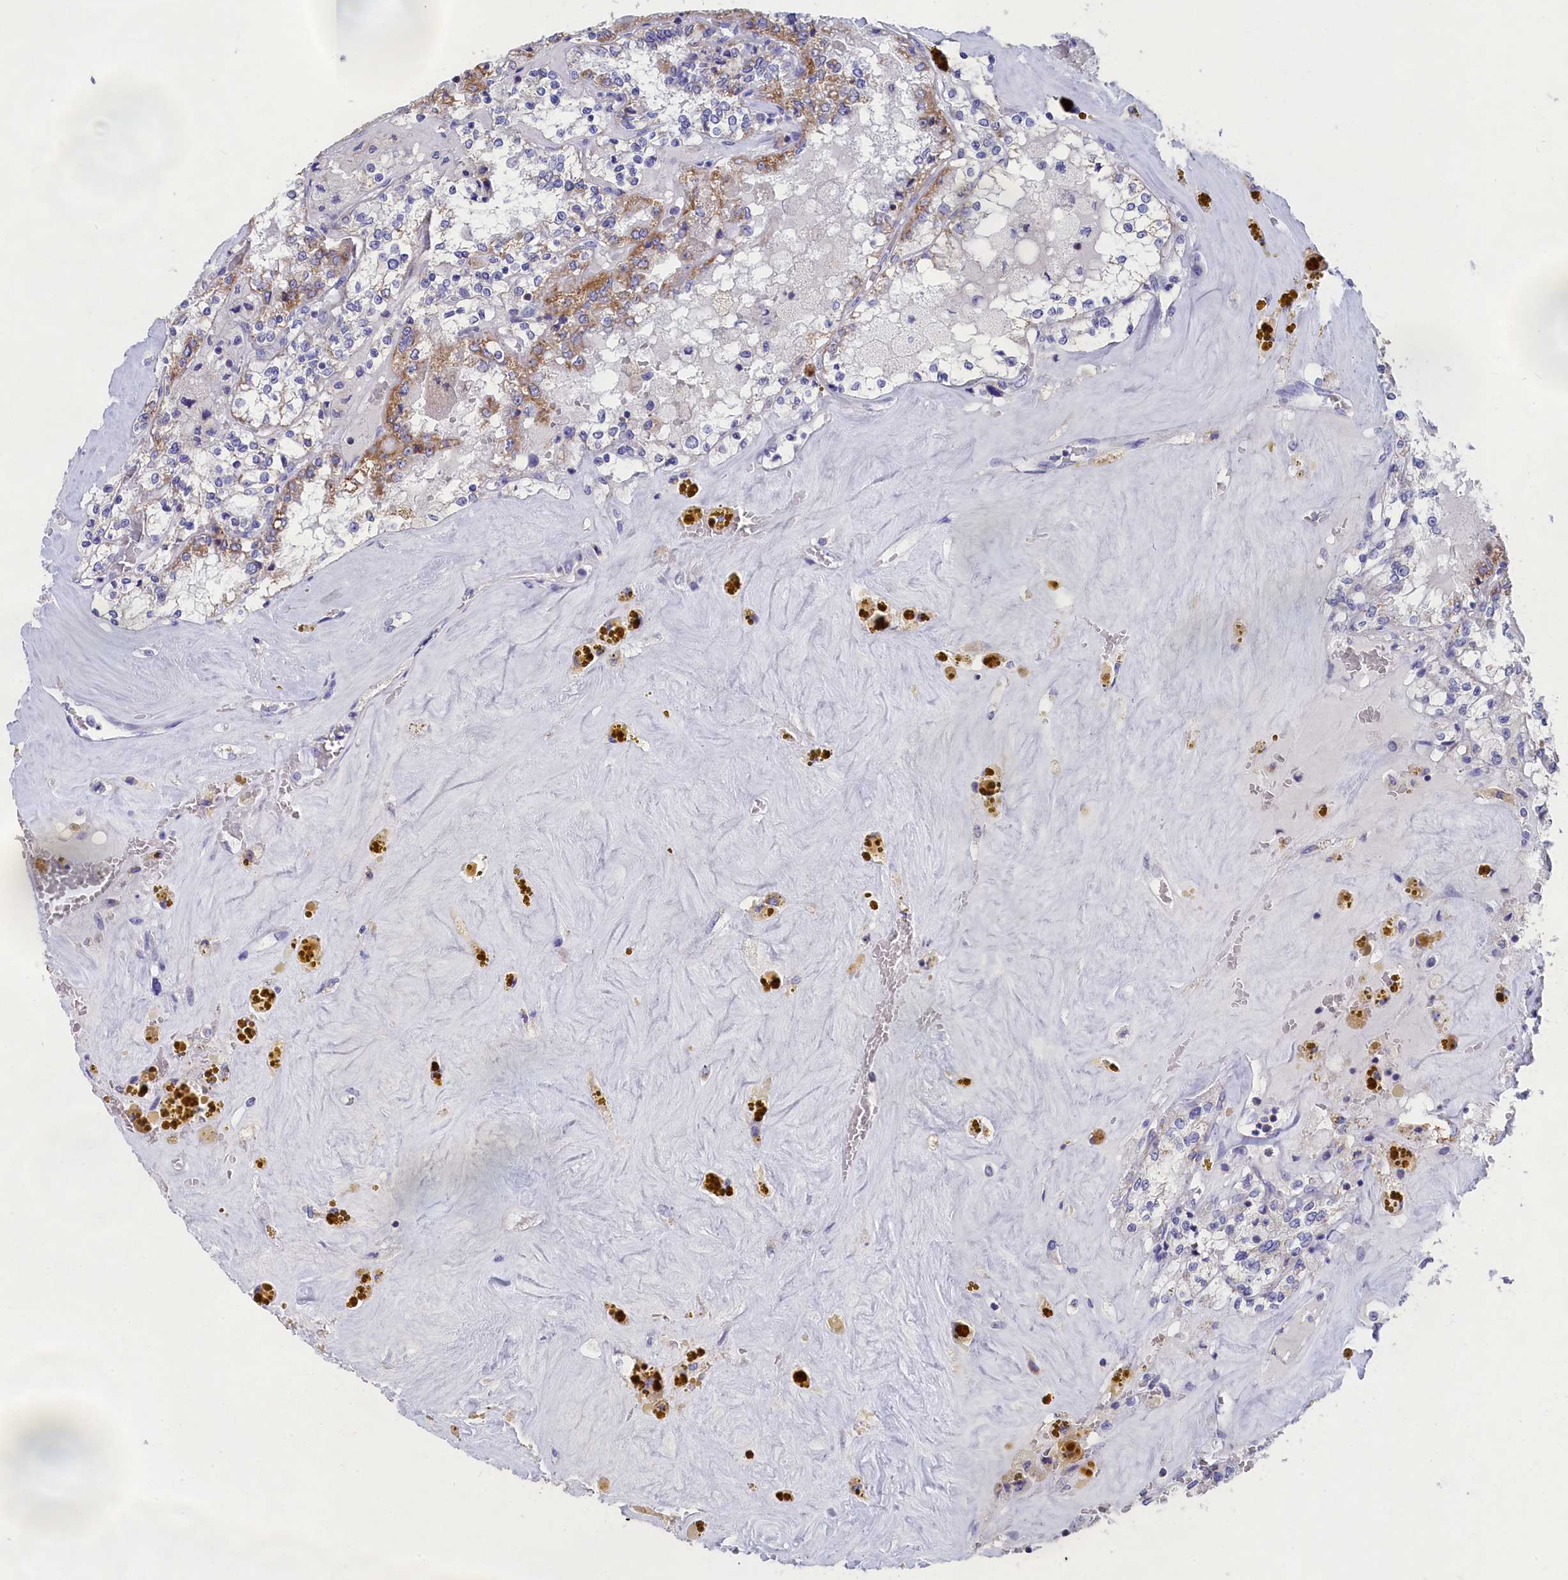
{"staining": {"intensity": "moderate", "quantity": "25%-75%", "location": "cytoplasmic/membranous"}, "tissue": "renal cancer", "cell_type": "Tumor cells", "image_type": "cancer", "snomed": [{"axis": "morphology", "description": "Adenocarcinoma, NOS"}, {"axis": "topography", "description": "Kidney"}], "caption": "Immunohistochemistry (DAB) staining of adenocarcinoma (renal) exhibits moderate cytoplasmic/membranous protein positivity in approximately 25%-75% of tumor cells.", "gene": "PRDM12", "patient": {"sex": "female", "age": 56}}